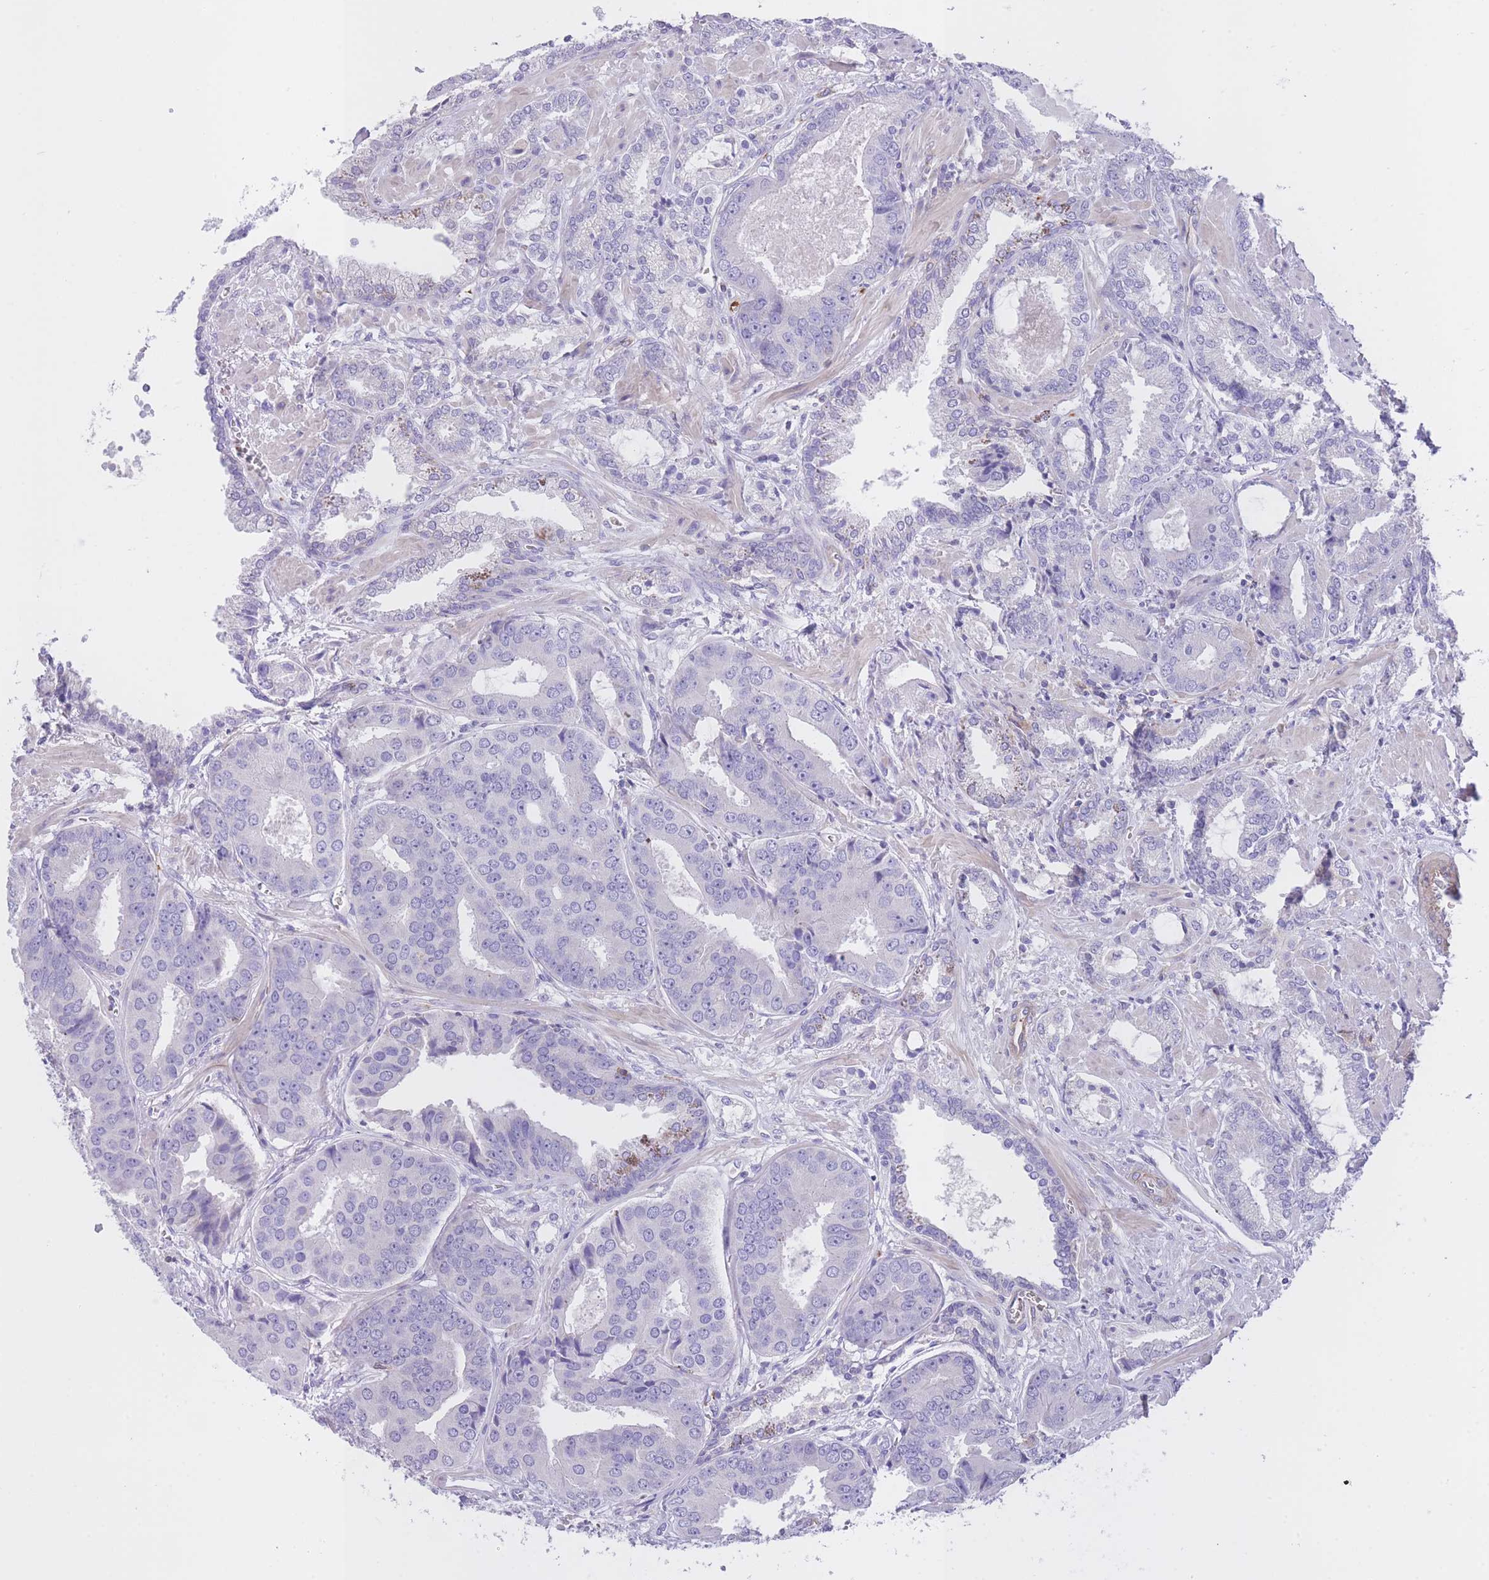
{"staining": {"intensity": "negative", "quantity": "none", "location": "none"}, "tissue": "prostate cancer", "cell_type": "Tumor cells", "image_type": "cancer", "snomed": [{"axis": "morphology", "description": "Adenocarcinoma, High grade"}, {"axis": "topography", "description": "Prostate"}], "caption": "Immunohistochemistry micrograph of neoplastic tissue: prostate high-grade adenocarcinoma stained with DAB (3,3'-diaminobenzidine) displays no significant protein positivity in tumor cells.", "gene": "LDB3", "patient": {"sex": "male", "age": 71}}